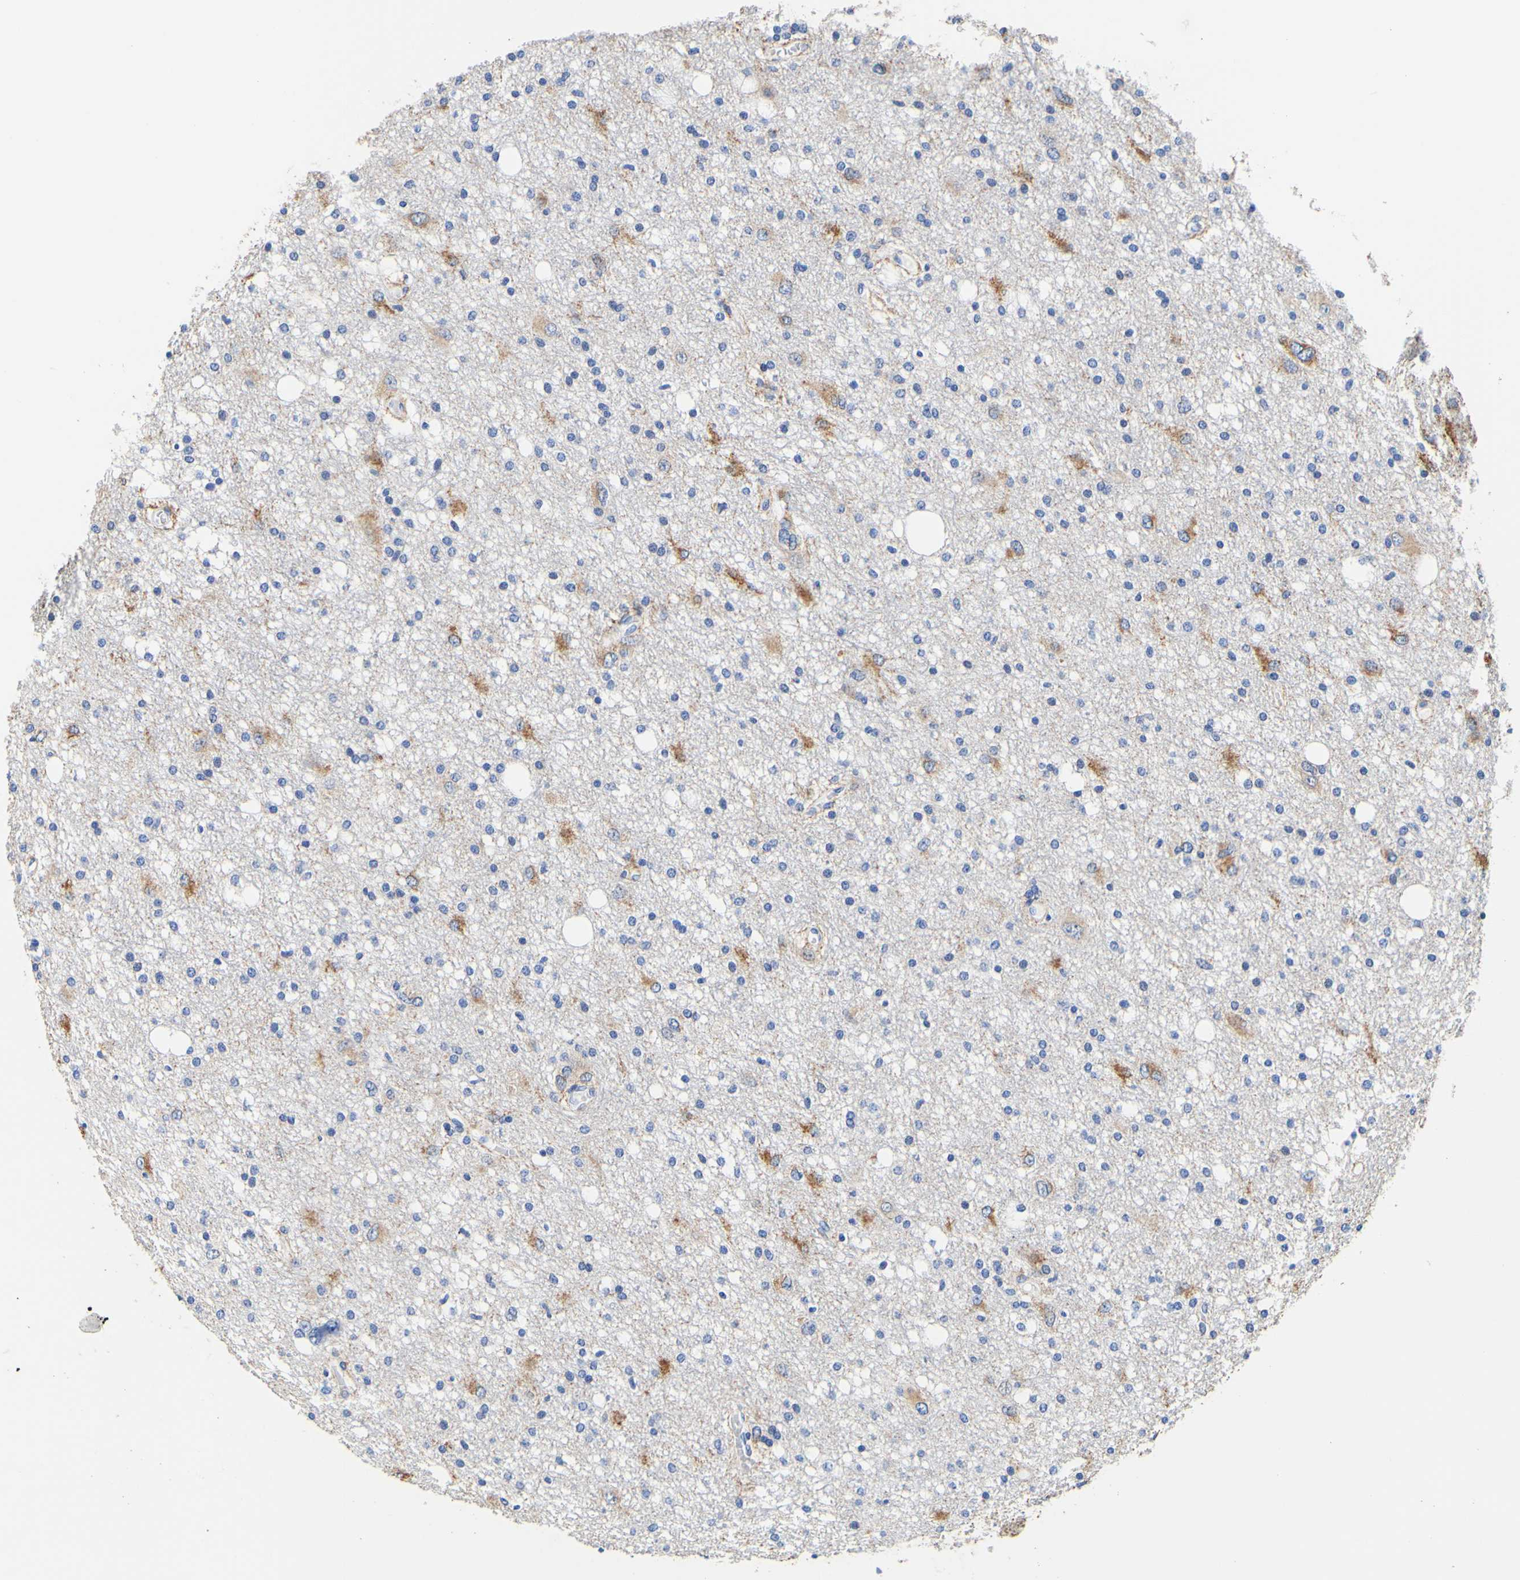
{"staining": {"intensity": "moderate", "quantity": "<25%", "location": "cytoplasmic/membranous"}, "tissue": "glioma", "cell_type": "Tumor cells", "image_type": "cancer", "snomed": [{"axis": "morphology", "description": "Glioma, malignant, High grade"}, {"axis": "topography", "description": "Brain"}], "caption": "The micrograph demonstrates staining of glioma, revealing moderate cytoplasmic/membranous protein positivity (brown color) within tumor cells.", "gene": "CAMK4", "patient": {"sex": "female", "age": 59}}